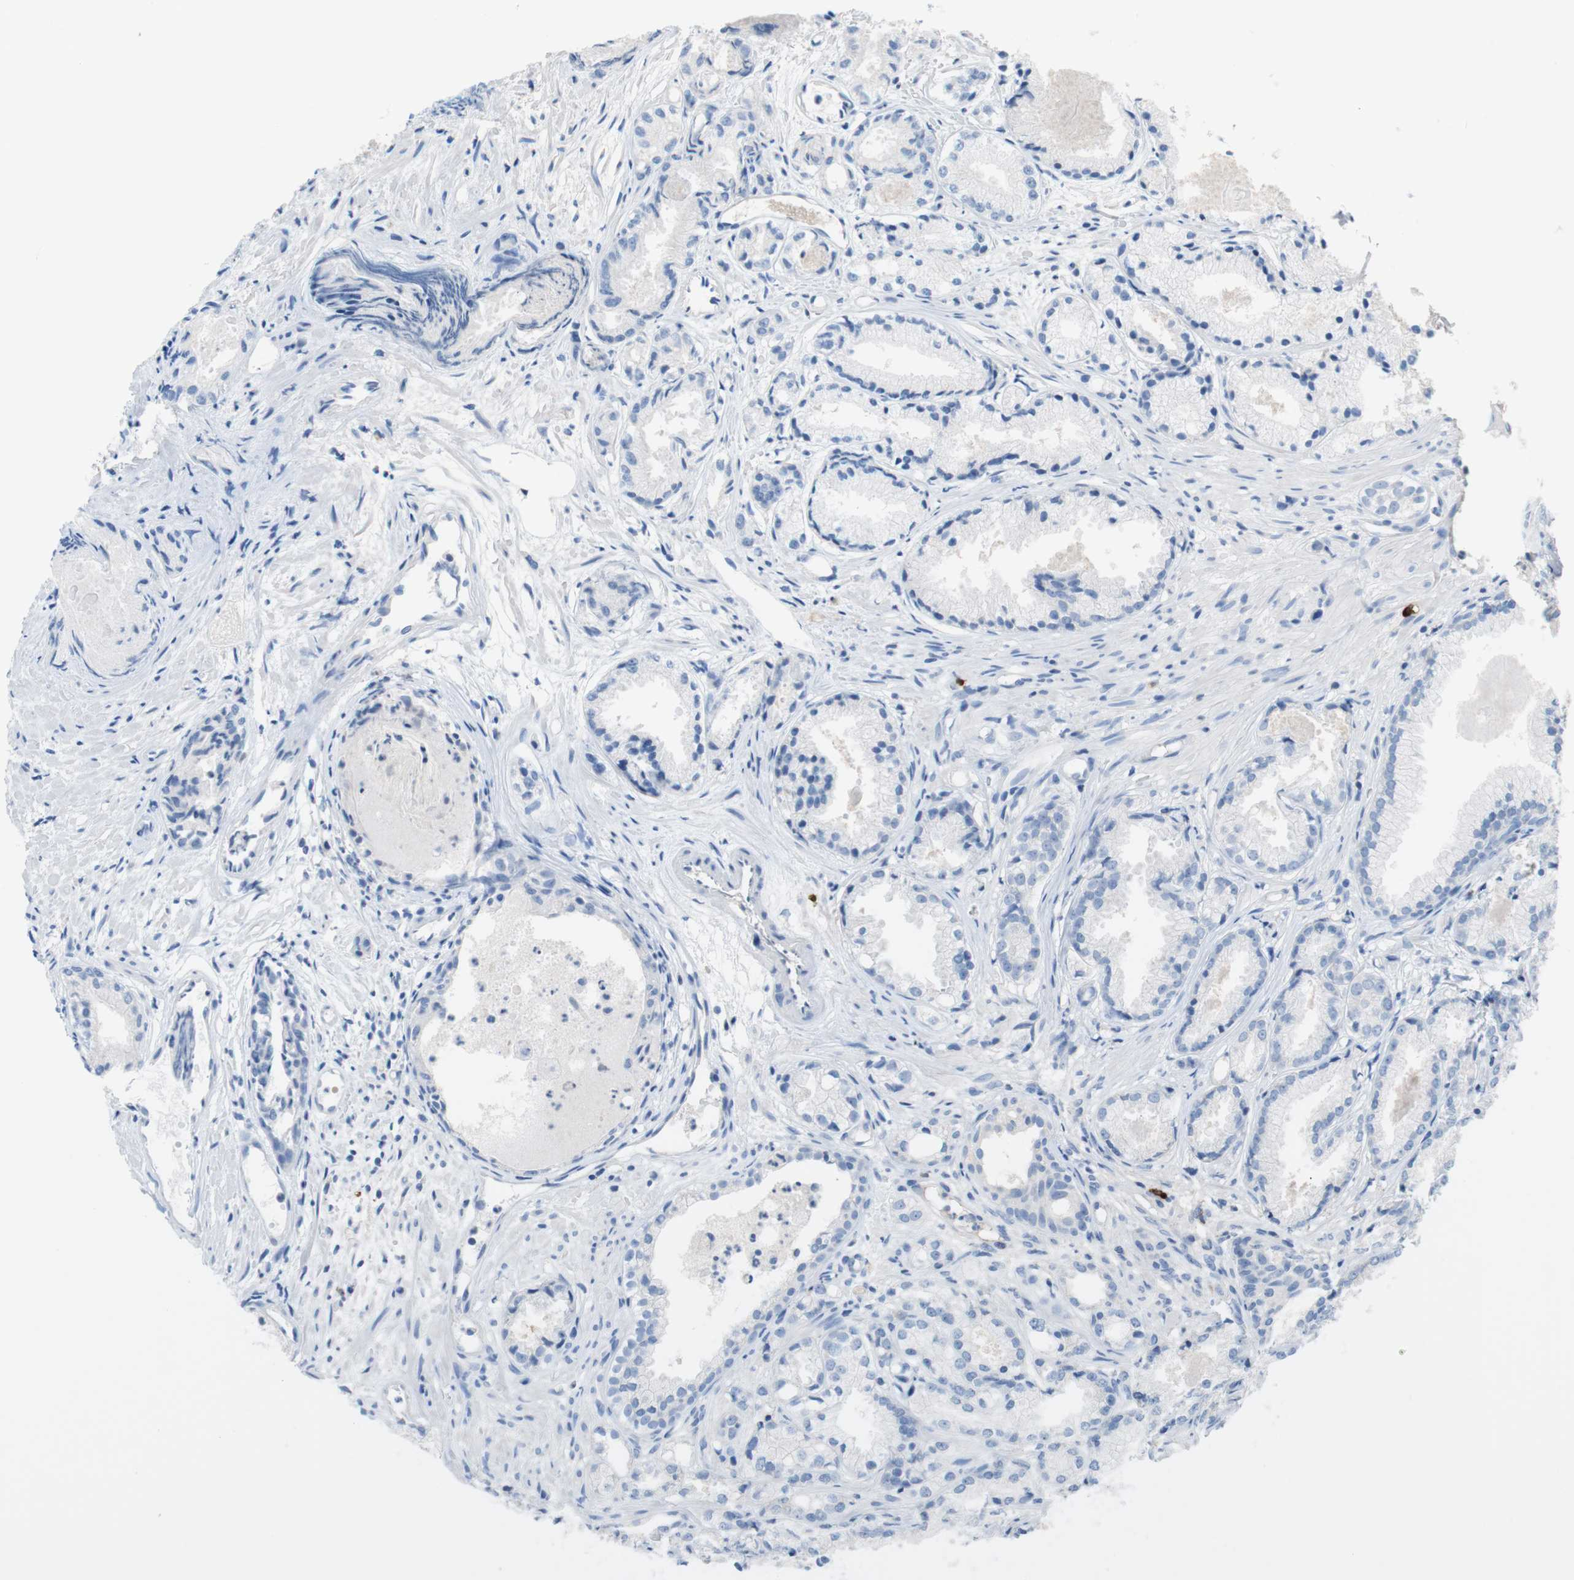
{"staining": {"intensity": "negative", "quantity": "none", "location": "none"}, "tissue": "prostate cancer", "cell_type": "Tumor cells", "image_type": "cancer", "snomed": [{"axis": "morphology", "description": "Adenocarcinoma, Low grade"}, {"axis": "topography", "description": "Prostate"}], "caption": "An immunohistochemistry histopathology image of low-grade adenocarcinoma (prostate) is shown. There is no staining in tumor cells of low-grade adenocarcinoma (prostate).", "gene": "PACSIN1", "patient": {"sex": "male", "age": 72}}